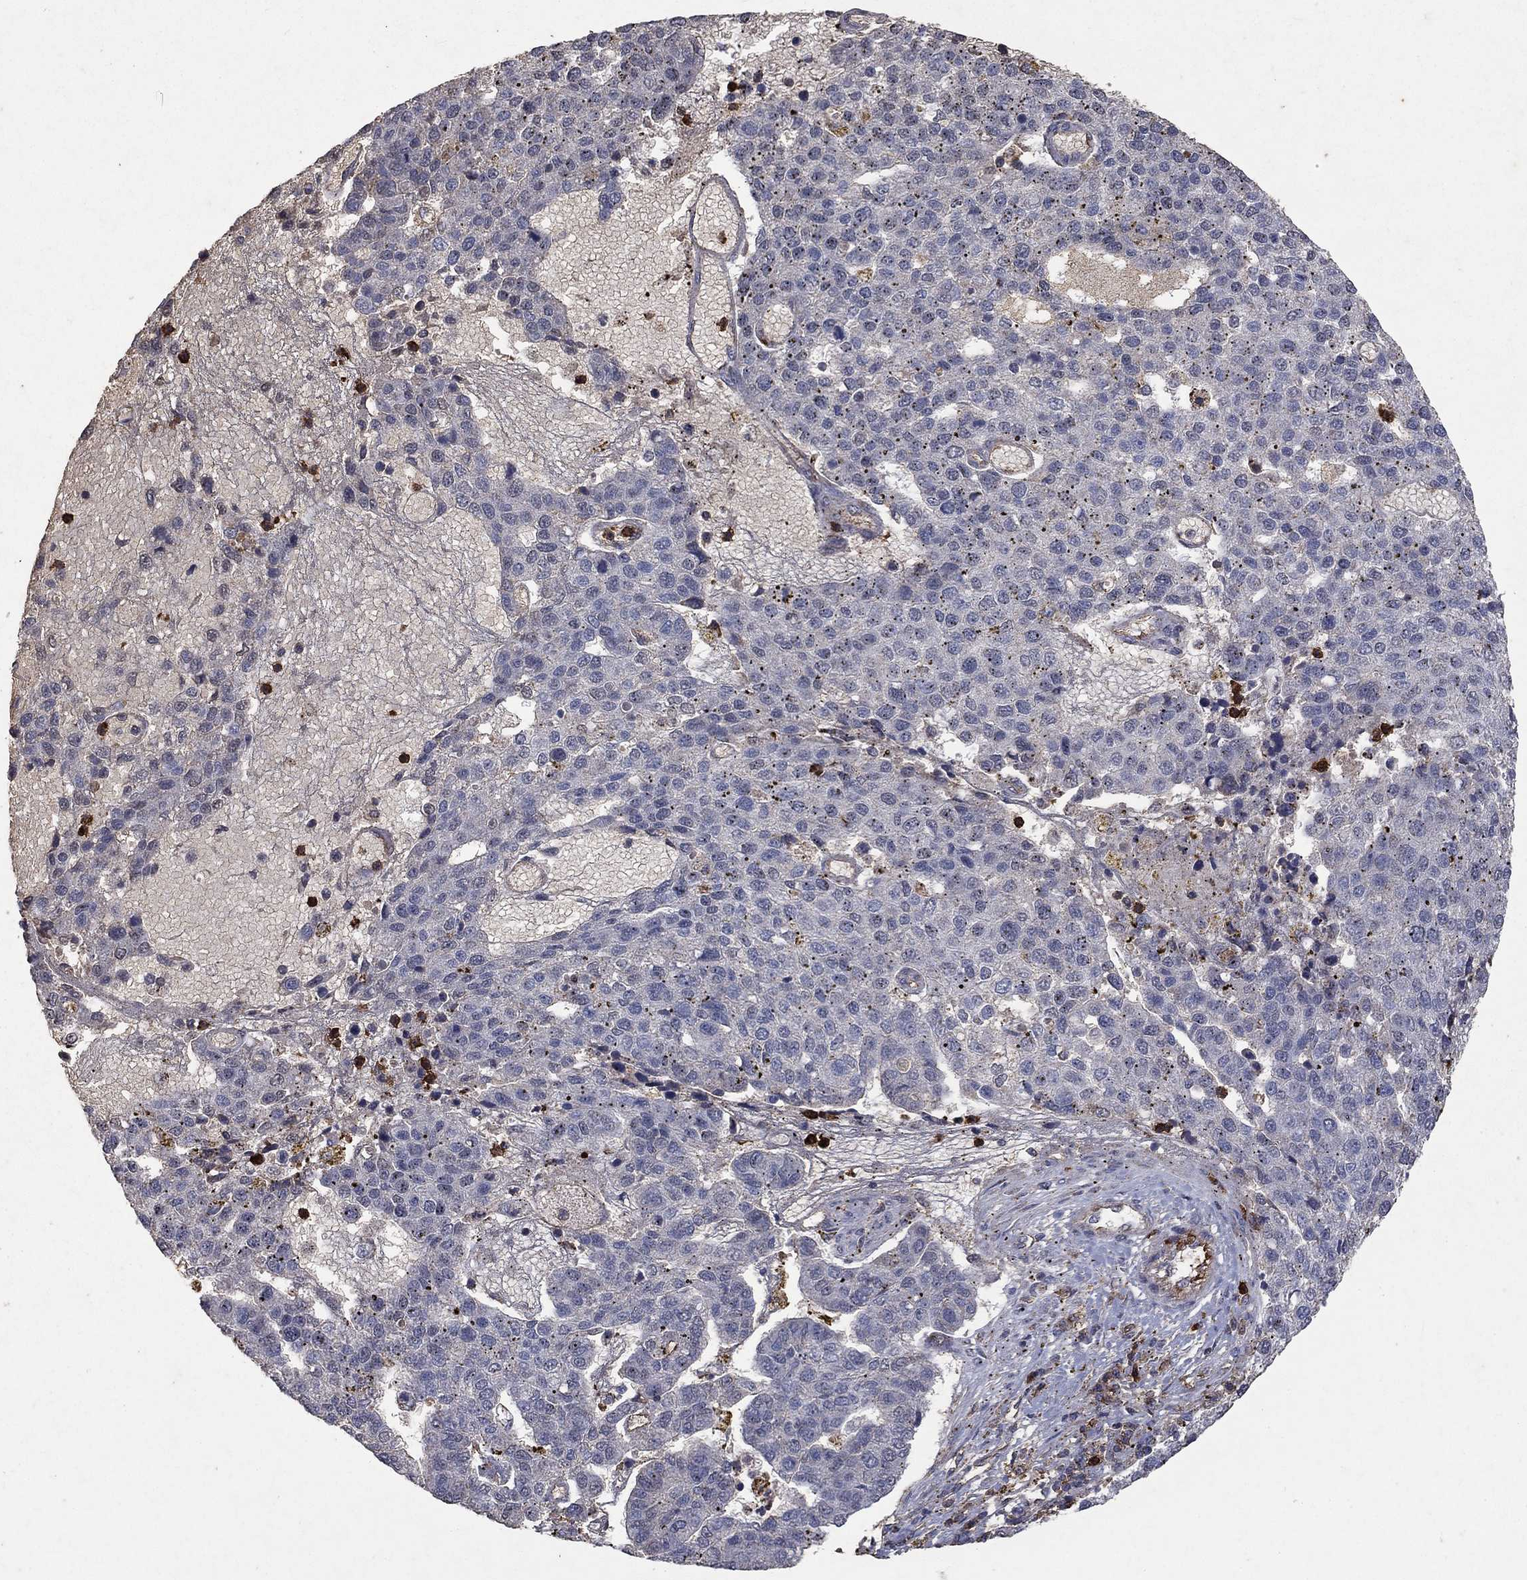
{"staining": {"intensity": "negative", "quantity": "none", "location": "none"}, "tissue": "pancreatic cancer", "cell_type": "Tumor cells", "image_type": "cancer", "snomed": [{"axis": "morphology", "description": "Adenocarcinoma, NOS"}, {"axis": "topography", "description": "Pancreas"}], "caption": "A high-resolution histopathology image shows IHC staining of pancreatic adenocarcinoma, which demonstrates no significant positivity in tumor cells. Brightfield microscopy of immunohistochemistry (IHC) stained with DAB (3,3'-diaminobenzidine) (brown) and hematoxylin (blue), captured at high magnification.", "gene": "CD24", "patient": {"sex": "female", "age": 61}}